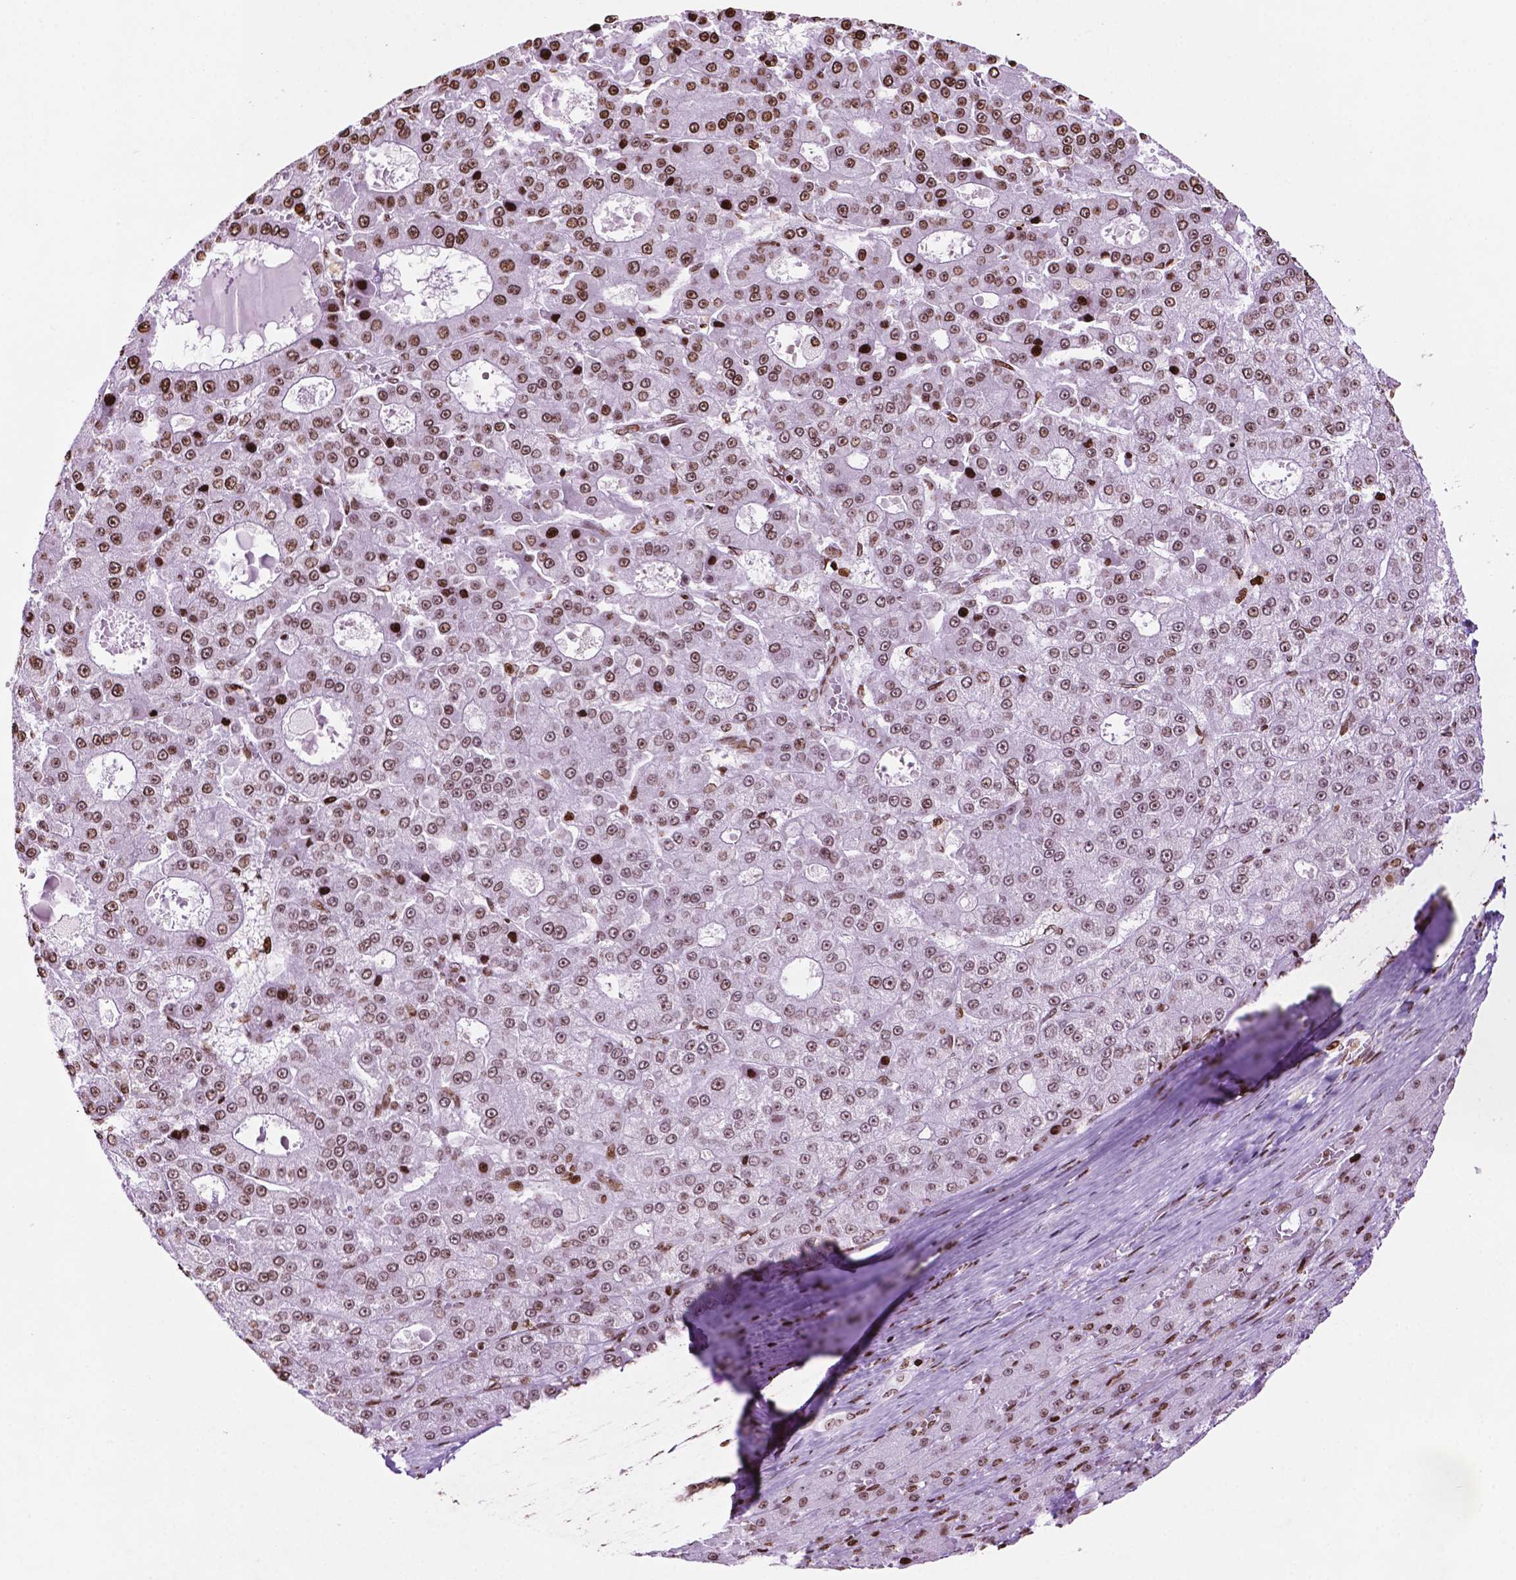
{"staining": {"intensity": "moderate", "quantity": ">75%", "location": "nuclear"}, "tissue": "liver cancer", "cell_type": "Tumor cells", "image_type": "cancer", "snomed": [{"axis": "morphology", "description": "Carcinoma, Hepatocellular, NOS"}, {"axis": "topography", "description": "Liver"}], "caption": "Approximately >75% of tumor cells in liver hepatocellular carcinoma demonstrate moderate nuclear protein expression as visualized by brown immunohistochemical staining.", "gene": "TMEM250", "patient": {"sex": "male", "age": 70}}